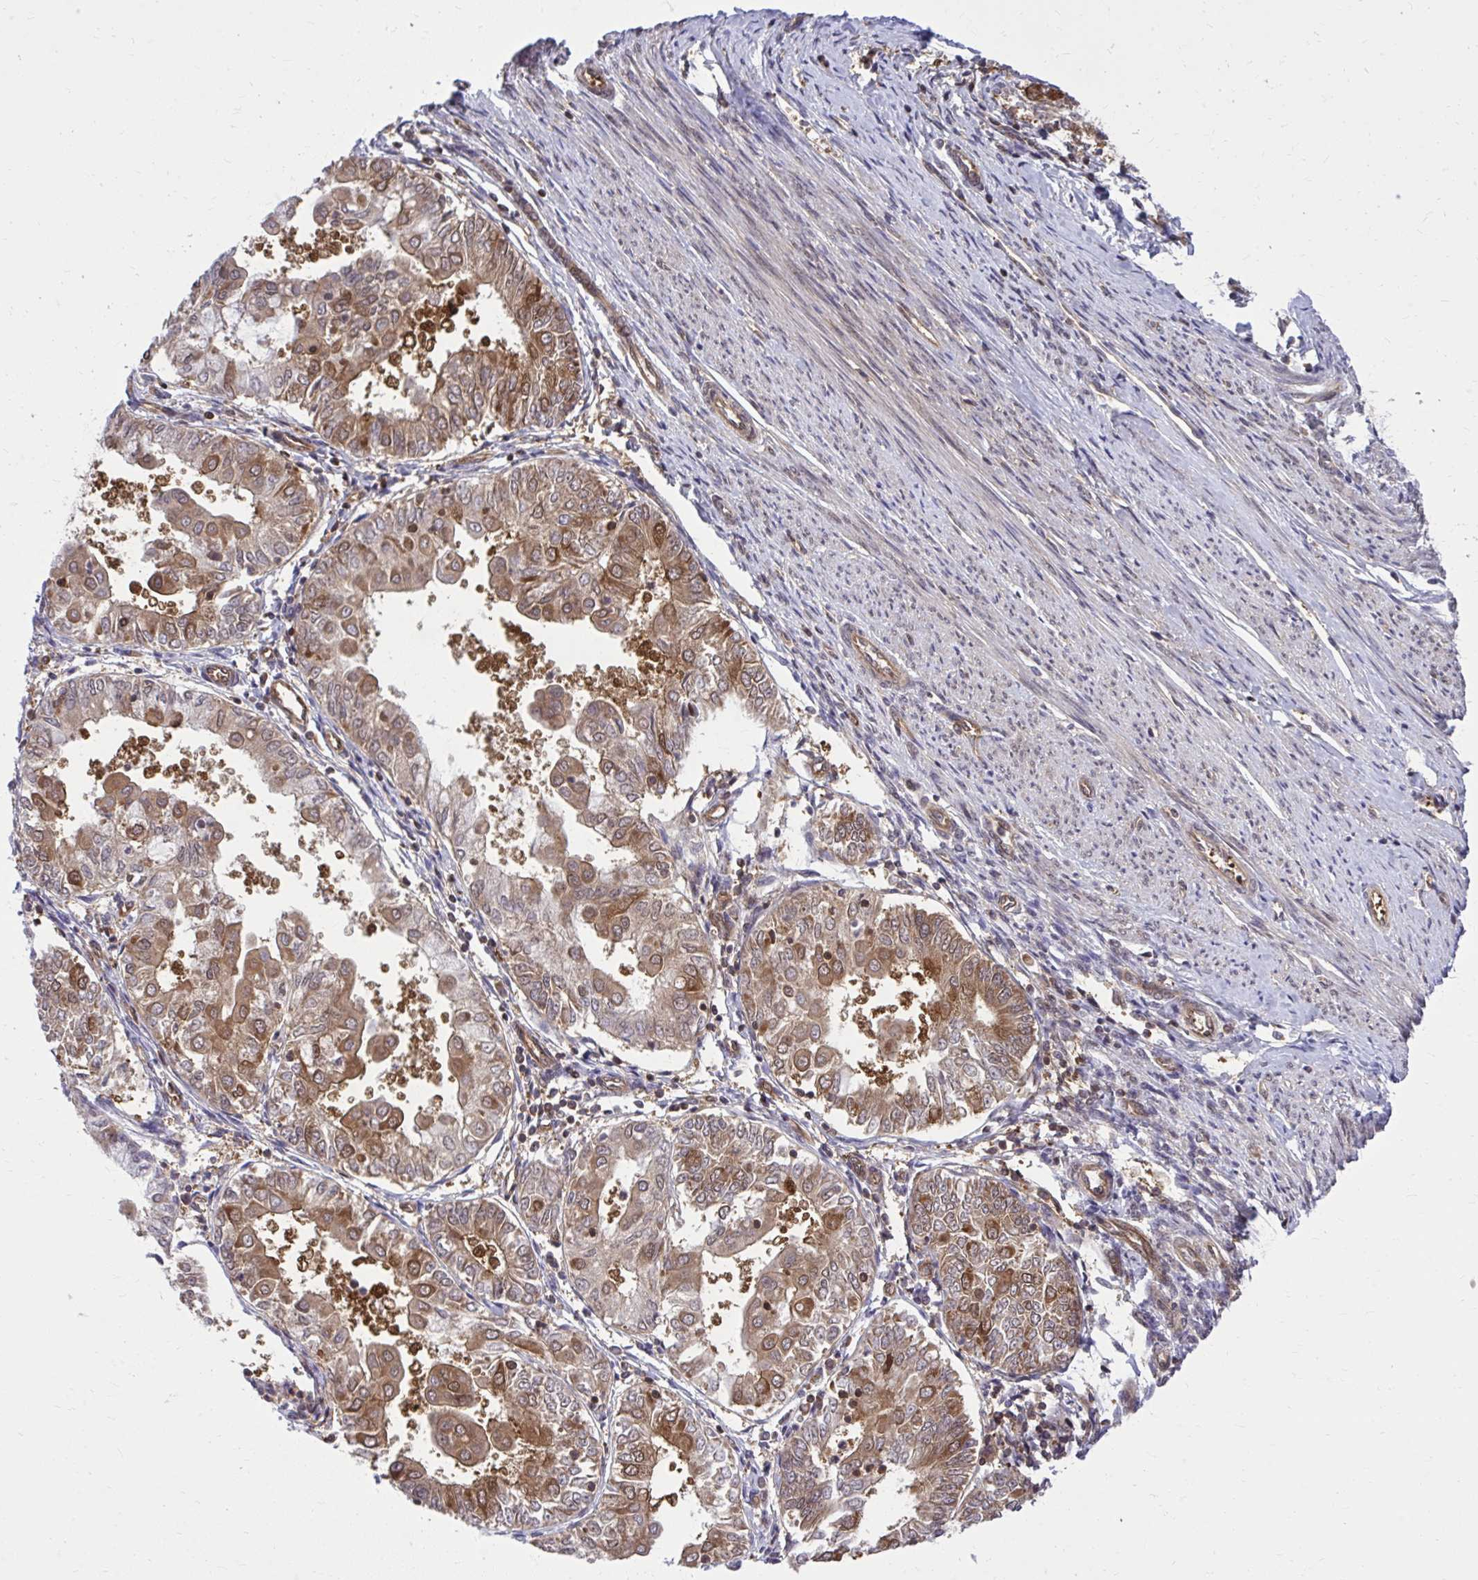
{"staining": {"intensity": "moderate", "quantity": ">75%", "location": "cytoplasmic/membranous"}, "tissue": "endometrial cancer", "cell_type": "Tumor cells", "image_type": "cancer", "snomed": [{"axis": "morphology", "description": "Adenocarcinoma, NOS"}, {"axis": "topography", "description": "Endometrium"}], "caption": "Immunohistochemistry (IHC) of endometrial adenocarcinoma demonstrates medium levels of moderate cytoplasmic/membranous positivity in about >75% of tumor cells.", "gene": "PPP5C", "patient": {"sex": "female", "age": 68}}